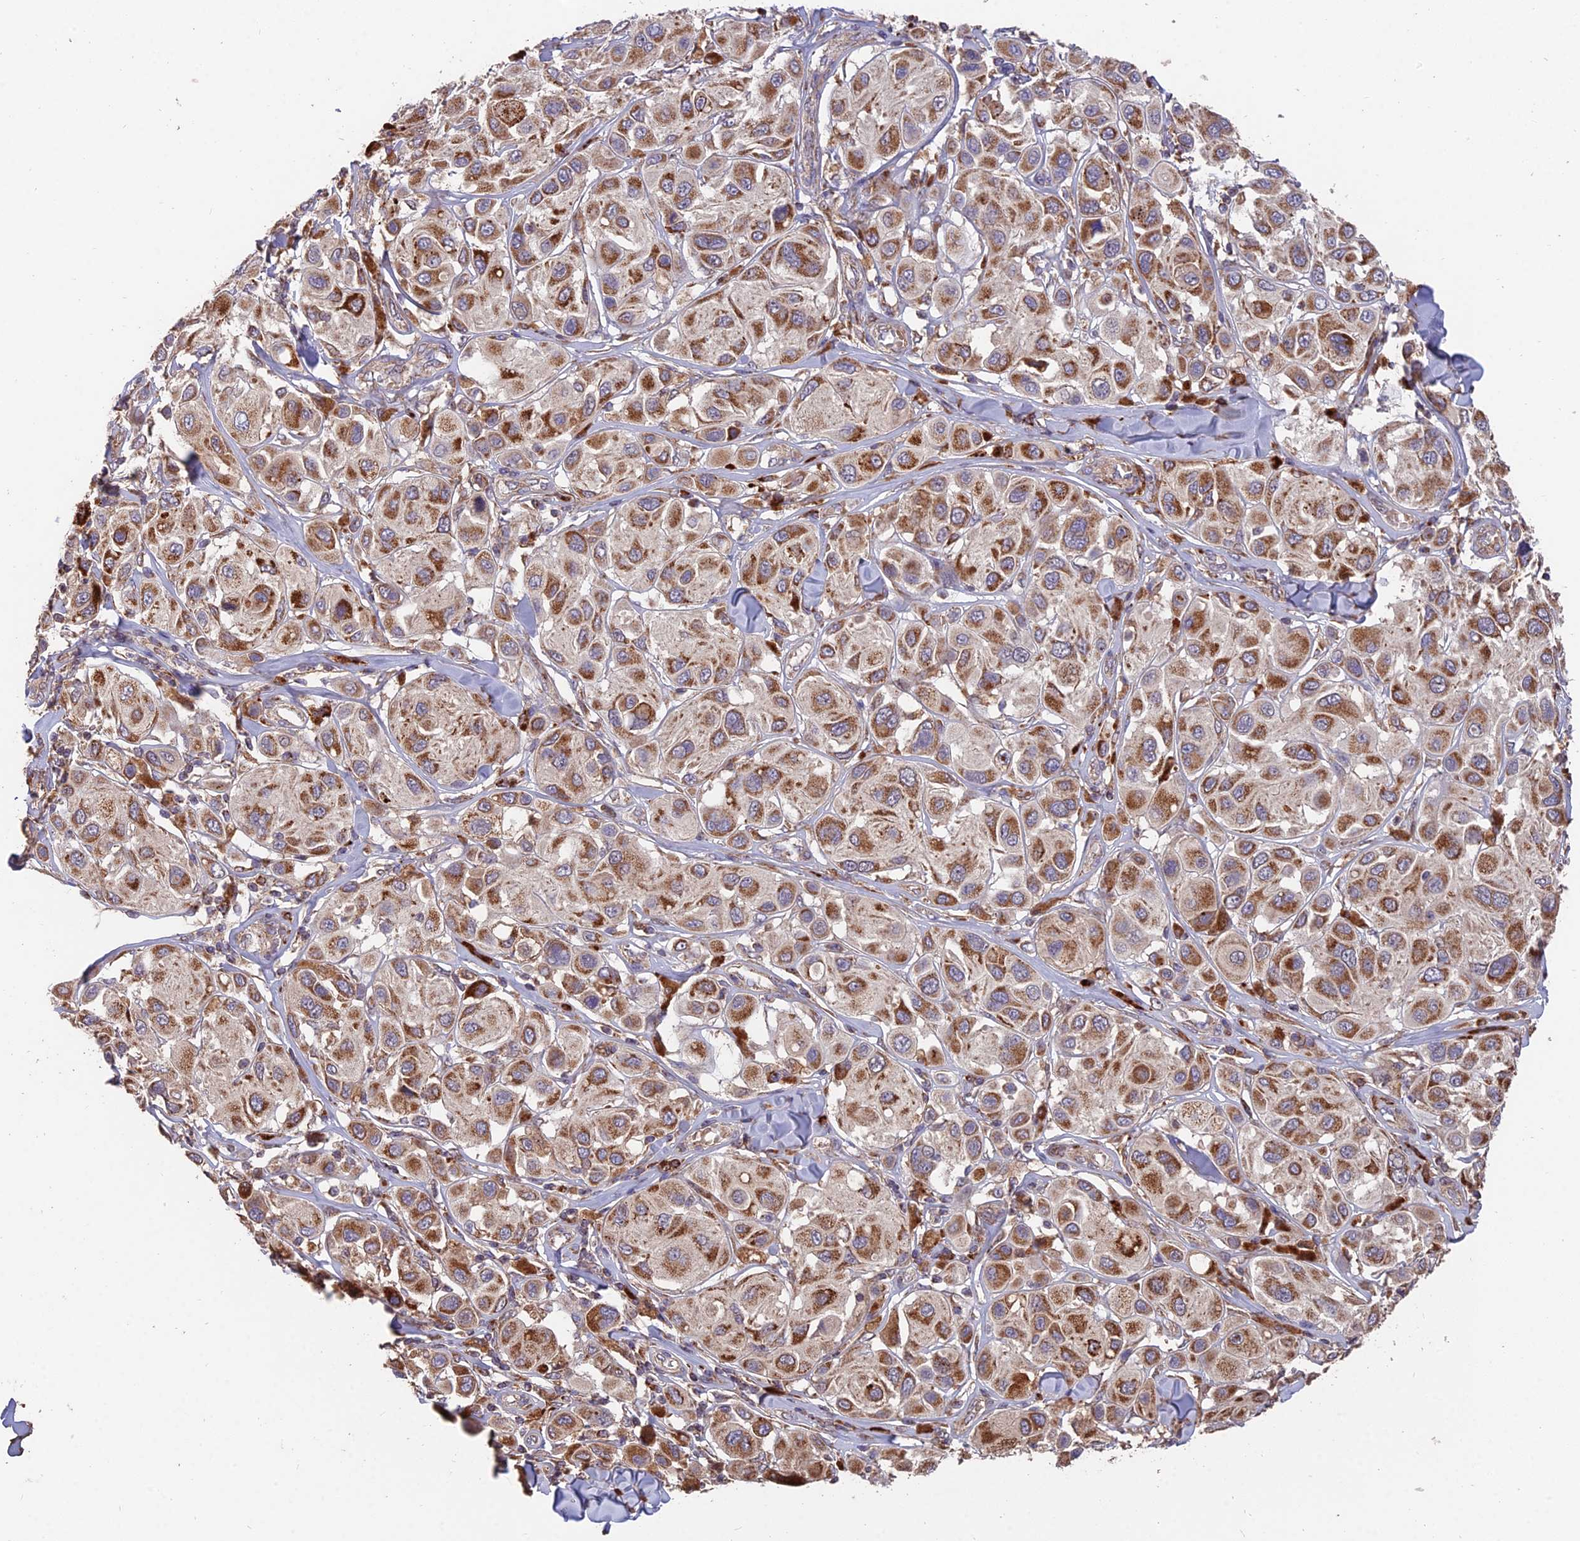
{"staining": {"intensity": "moderate", "quantity": ">75%", "location": "cytoplasmic/membranous"}, "tissue": "melanoma", "cell_type": "Tumor cells", "image_type": "cancer", "snomed": [{"axis": "morphology", "description": "Malignant melanoma, Metastatic site"}, {"axis": "topography", "description": "Skin"}], "caption": "Immunohistochemical staining of malignant melanoma (metastatic site) exhibits medium levels of moderate cytoplasmic/membranous protein positivity in about >75% of tumor cells.", "gene": "IFT22", "patient": {"sex": "male", "age": 41}}